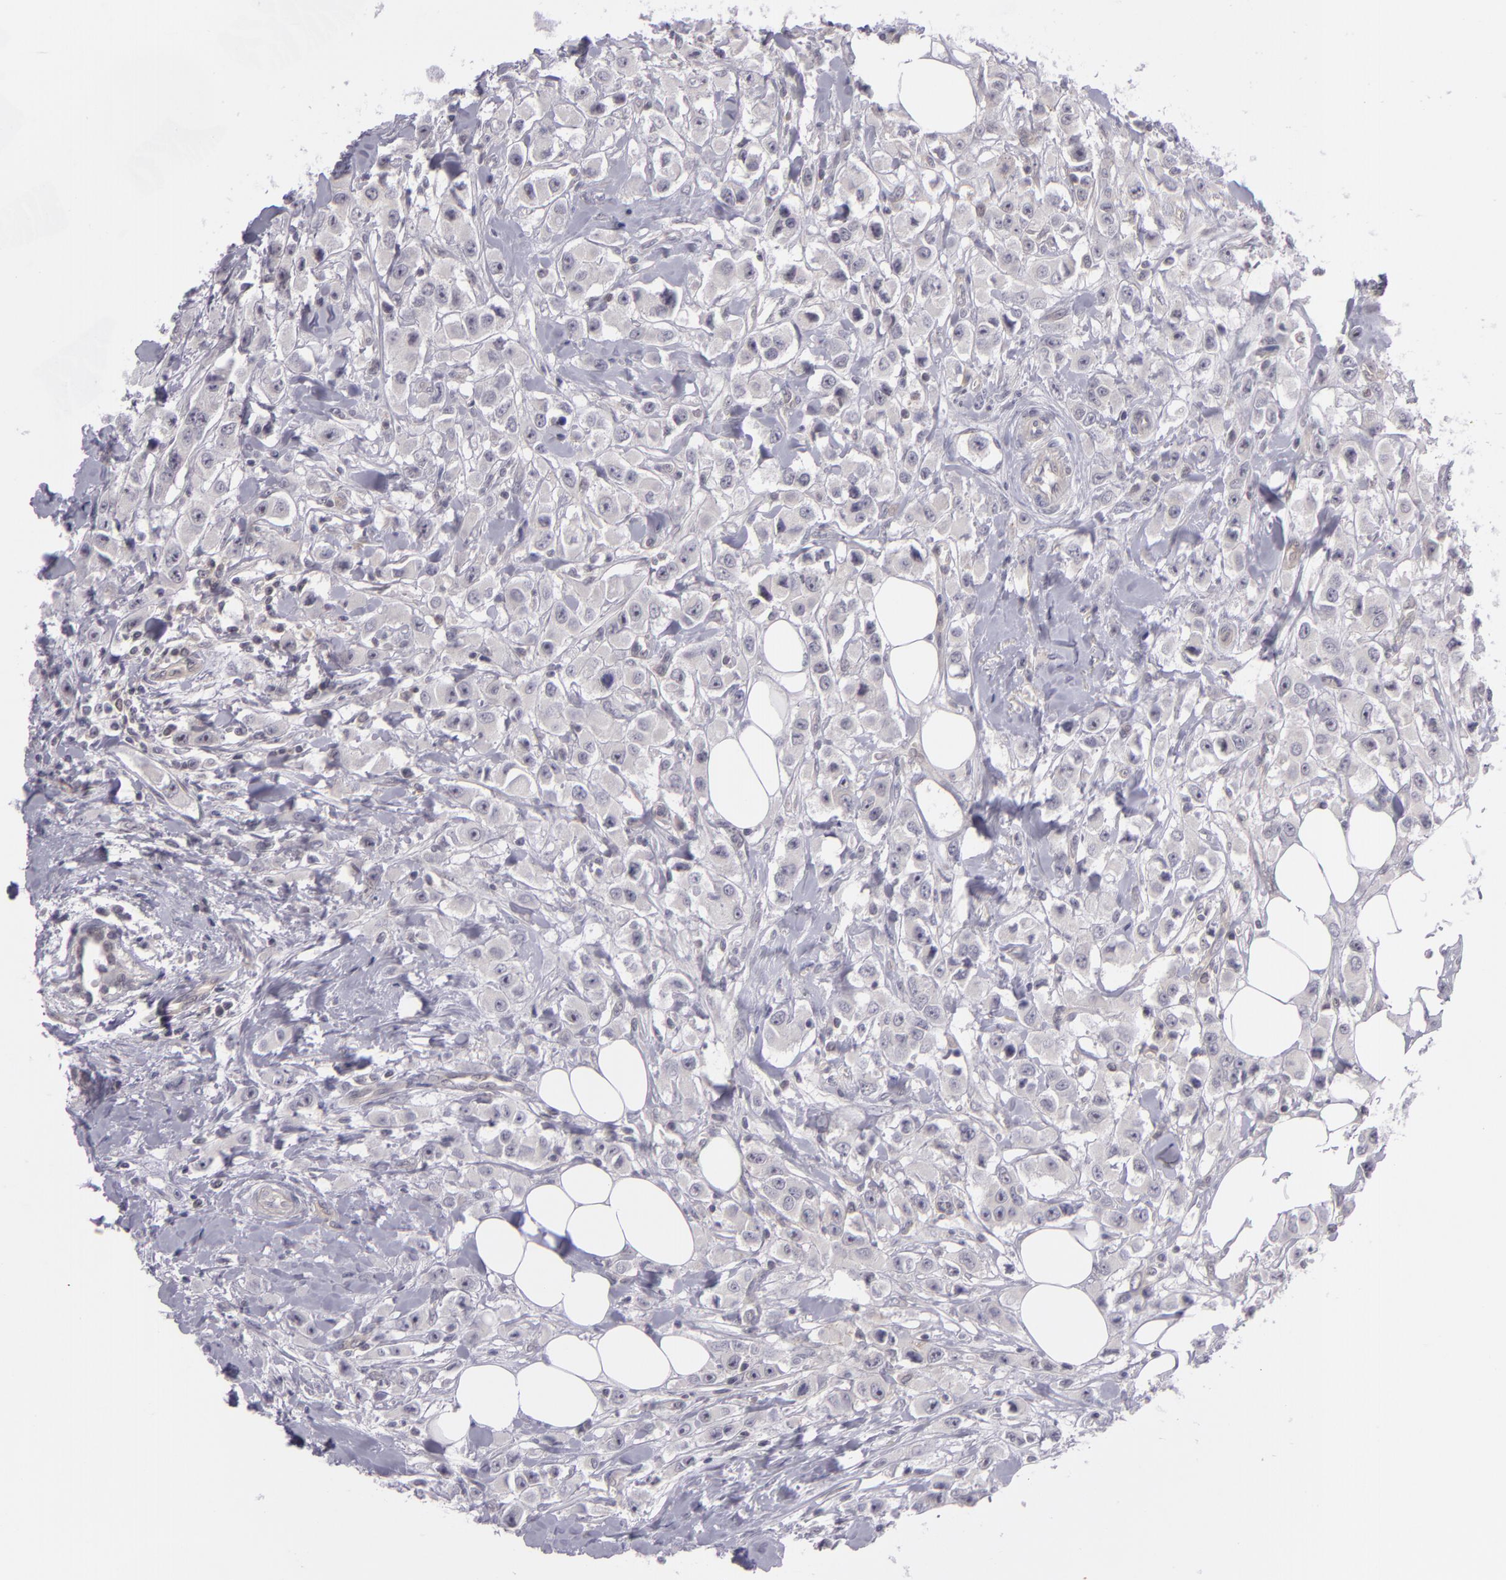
{"staining": {"intensity": "negative", "quantity": "none", "location": "none"}, "tissue": "breast cancer", "cell_type": "Tumor cells", "image_type": "cancer", "snomed": [{"axis": "morphology", "description": "Duct carcinoma"}, {"axis": "topography", "description": "Breast"}], "caption": "Immunohistochemical staining of infiltrating ductal carcinoma (breast) reveals no significant expression in tumor cells.", "gene": "BCL10", "patient": {"sex": "female", "age": 58}}